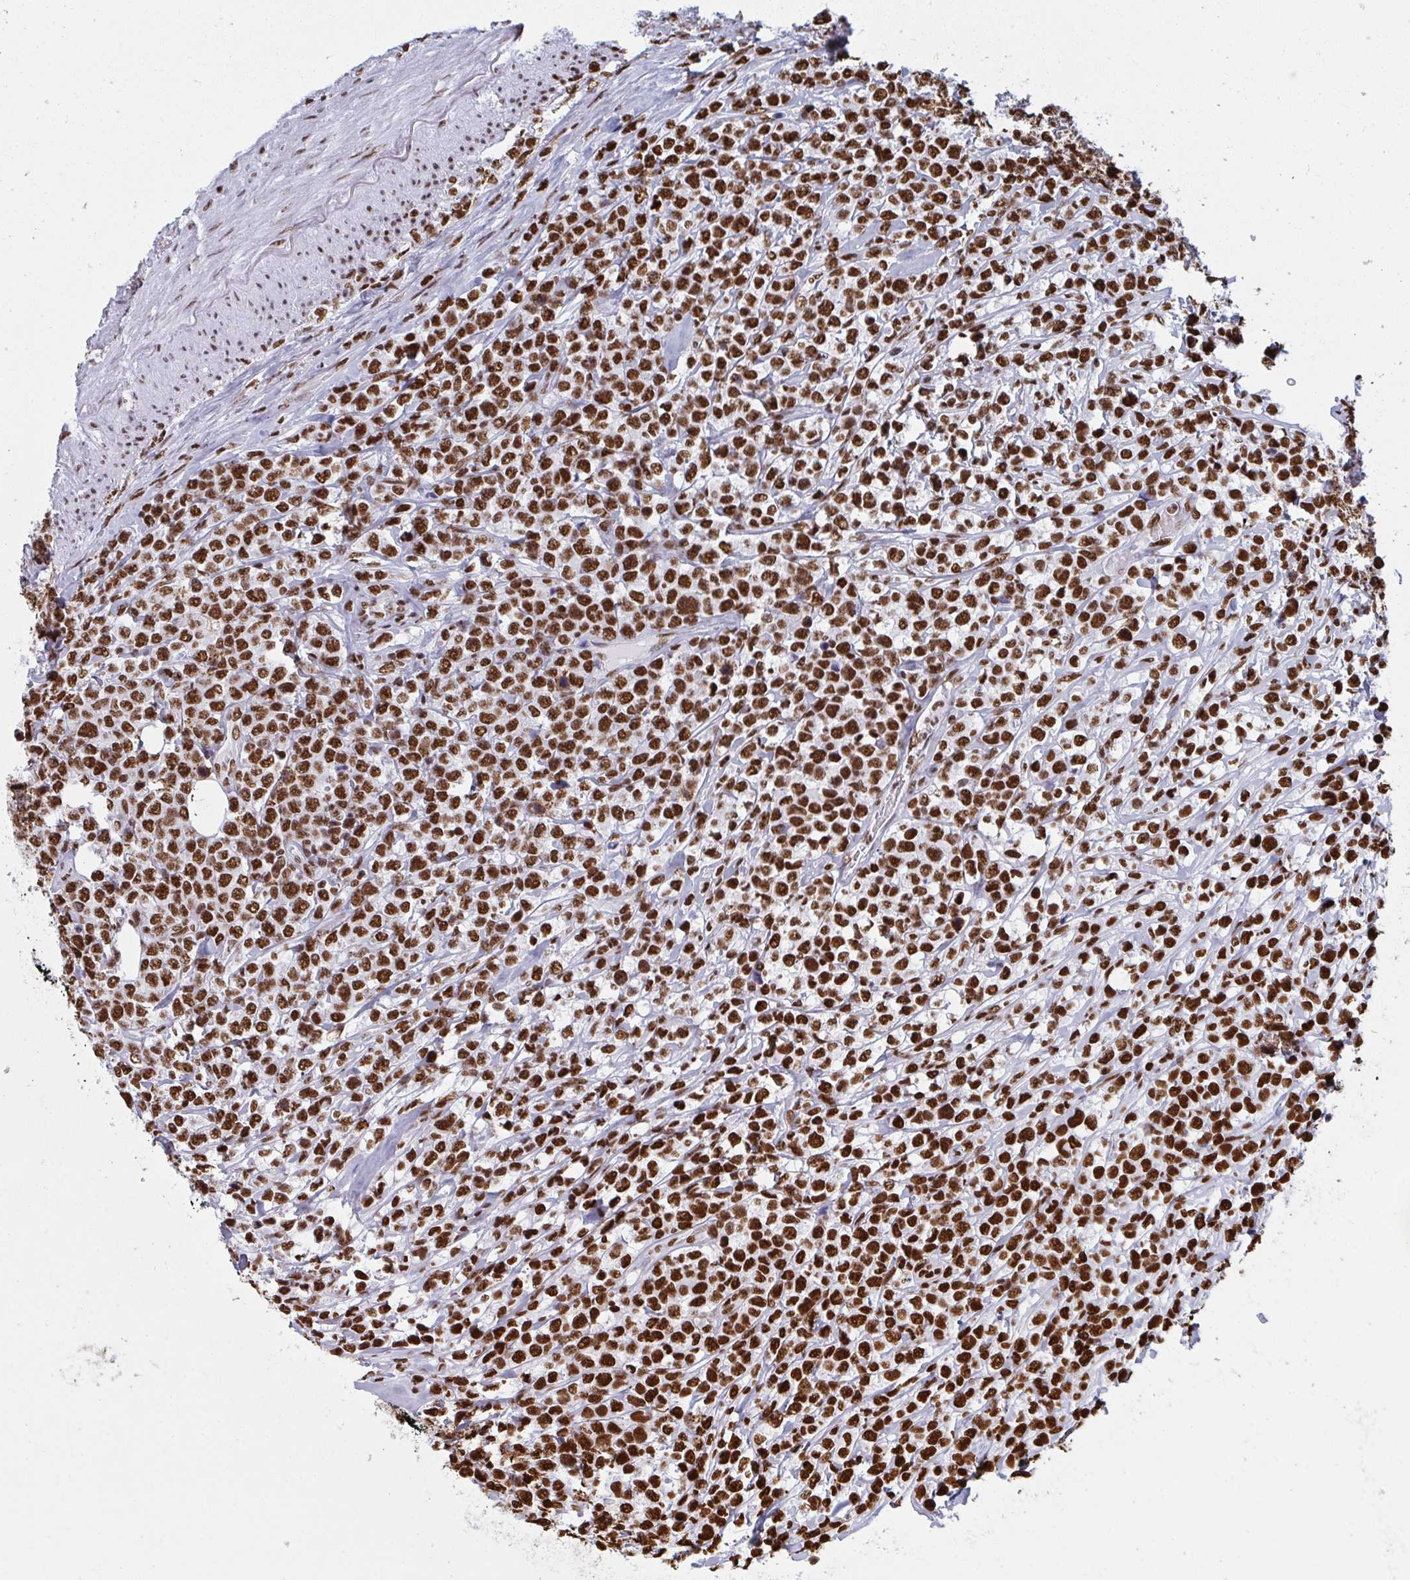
{"staining": {"intensity": "strong", "quantity": ">75%", "location": "nuclear"}, "tissue": "lymphoma", "cell_type": "Tumor cells", "image_type": "cancer", "snomed": [{"axis": "morphology", "description": "Malignant lymphoma, non-Hodgkin's type, High grade"}, {"axis": "topography", "description": "Soft tissue"}], "caption": "Protein analysis of lymphoma tissue demonstrates strong nuclear staining in approximately >75% of tumor cells. The staining was performed using DAB (3,3'-diaminobenzidine), with brown indicating positive protein expression. Nuclei are stained blue with hematoxylin.", "gene": "GAR1", "patient": {"sex": "female", "age": 56}}